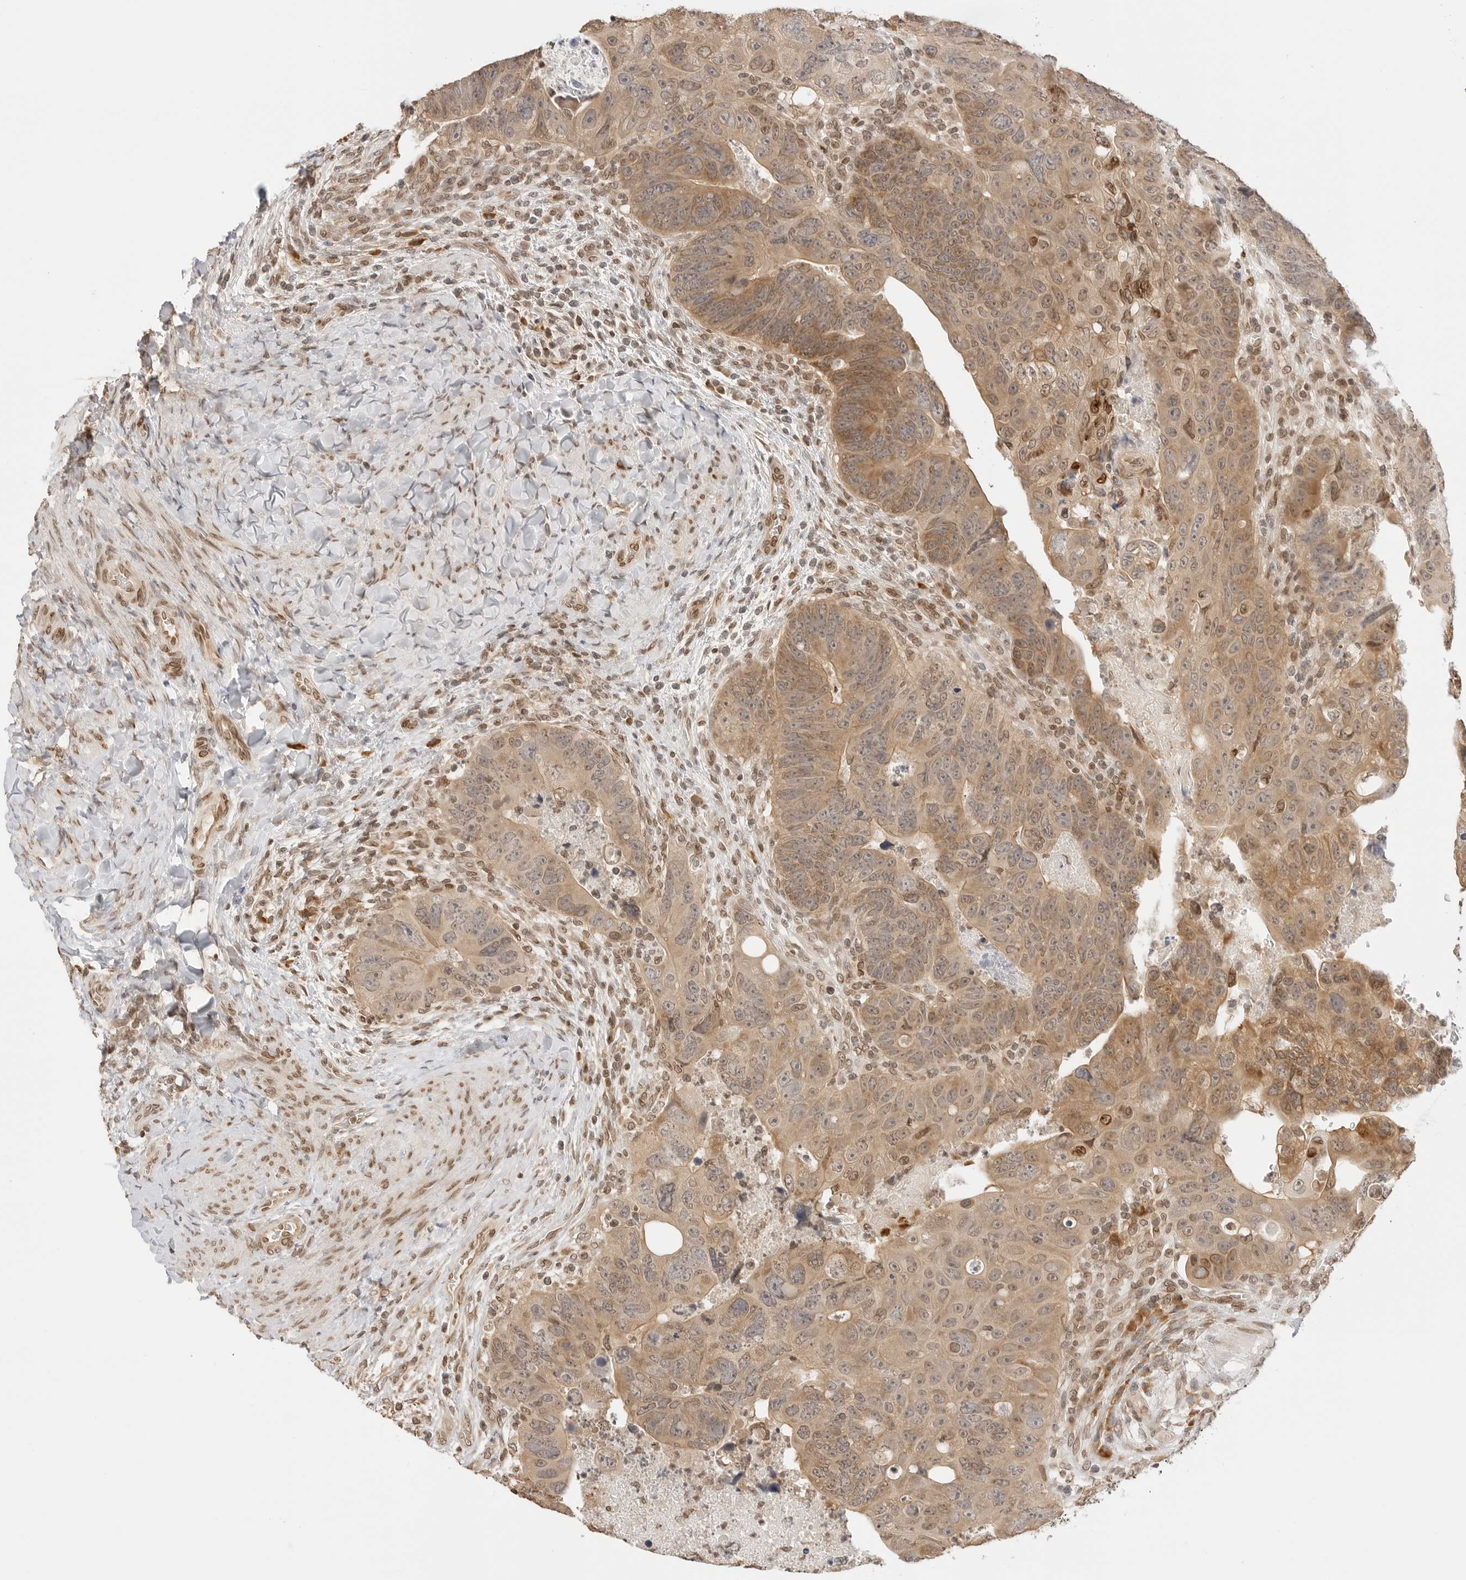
{"staining": {"intensity": "moderate", "quantity": ">75%", "location": "cytoplasmic/membranous,nuclear"}, "tissue": "colorectal cancer", "cell_type": "Tumor cells", "image_type": "cancer", "snomed": [{"axis": "morphology", "description": "Adenocarcinoma, NOS"}, {"axis": "topography", "description": "Rectum"}], "caption": "DAB (3,3'-diaminobenzidine) immunohistochemical staining of adenocarcinoma (colorectal) demonstrates moderate cytoplasmic/membranous and nuclear protein staining in approximately >75% of tumor cells.", "gene": "POLH", "patient": {"sex": "male", "age": 59}}